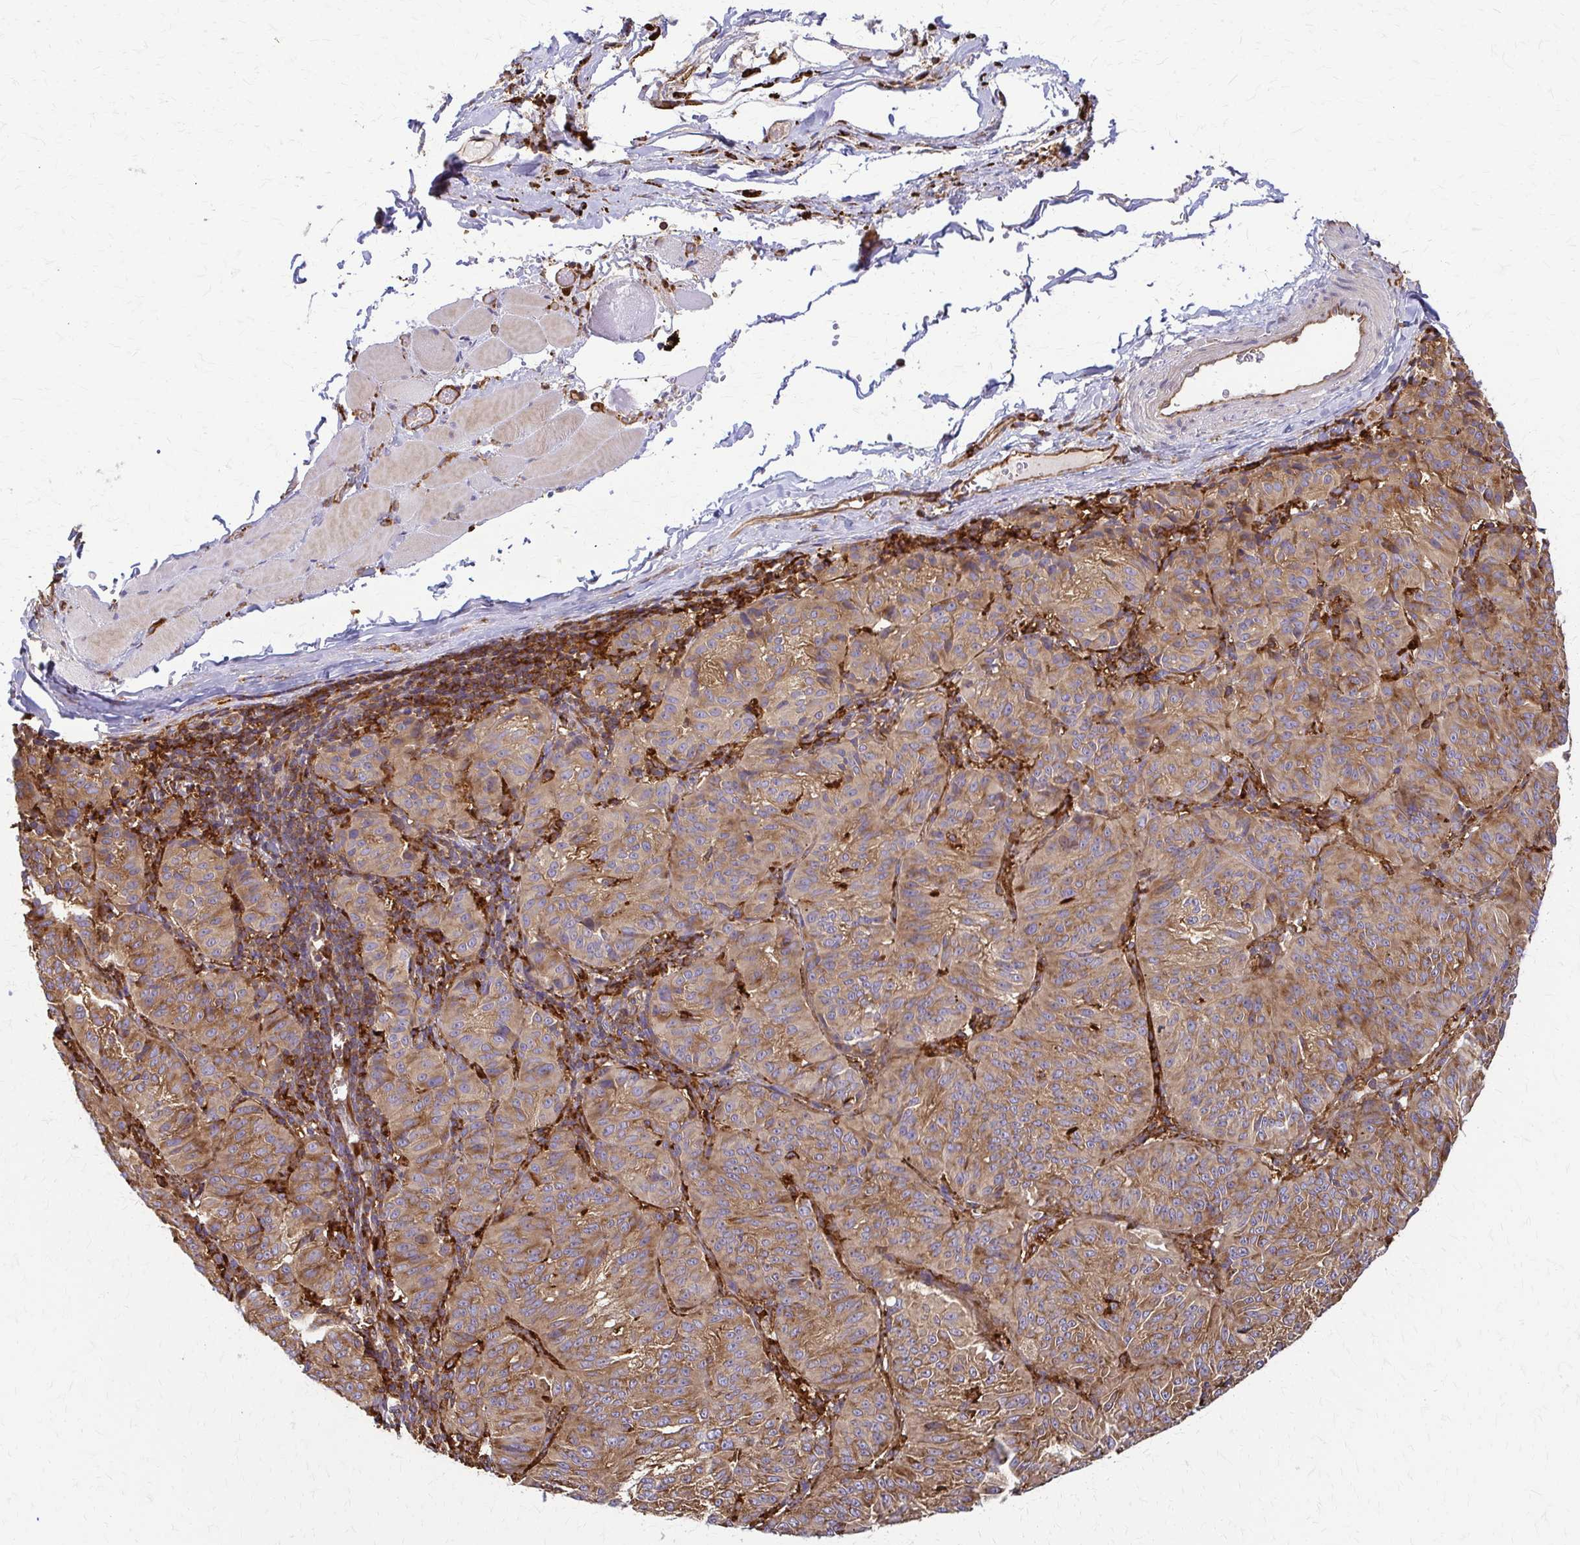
{"staining": {"intensity": "moderate", "quantity": ">75%", "location": "cytoplasmic/membranous"}, "tissue": "melanoma", "cell_type": "Tumor cells", "image_type": "cancer", "snomed": [{"axis": "morphology", "description": "Malignant melanoma, NOS"}, {"axis": "topography", "description": "Skin"}], "caption": "Malignant melanoma stained with DAB IHC exhibits medium levels of moderate cytoplasmic/membranous staining in about >75% of tumor cells. The protein of interest is stained brown, and the nuclei are stained in blue (DAB (3,3'-diaminobenzidine) IHC with brightfield microscopy, high magnification).", "gene": "WASF2", "patient": {"sex": "female", "age": 72}}